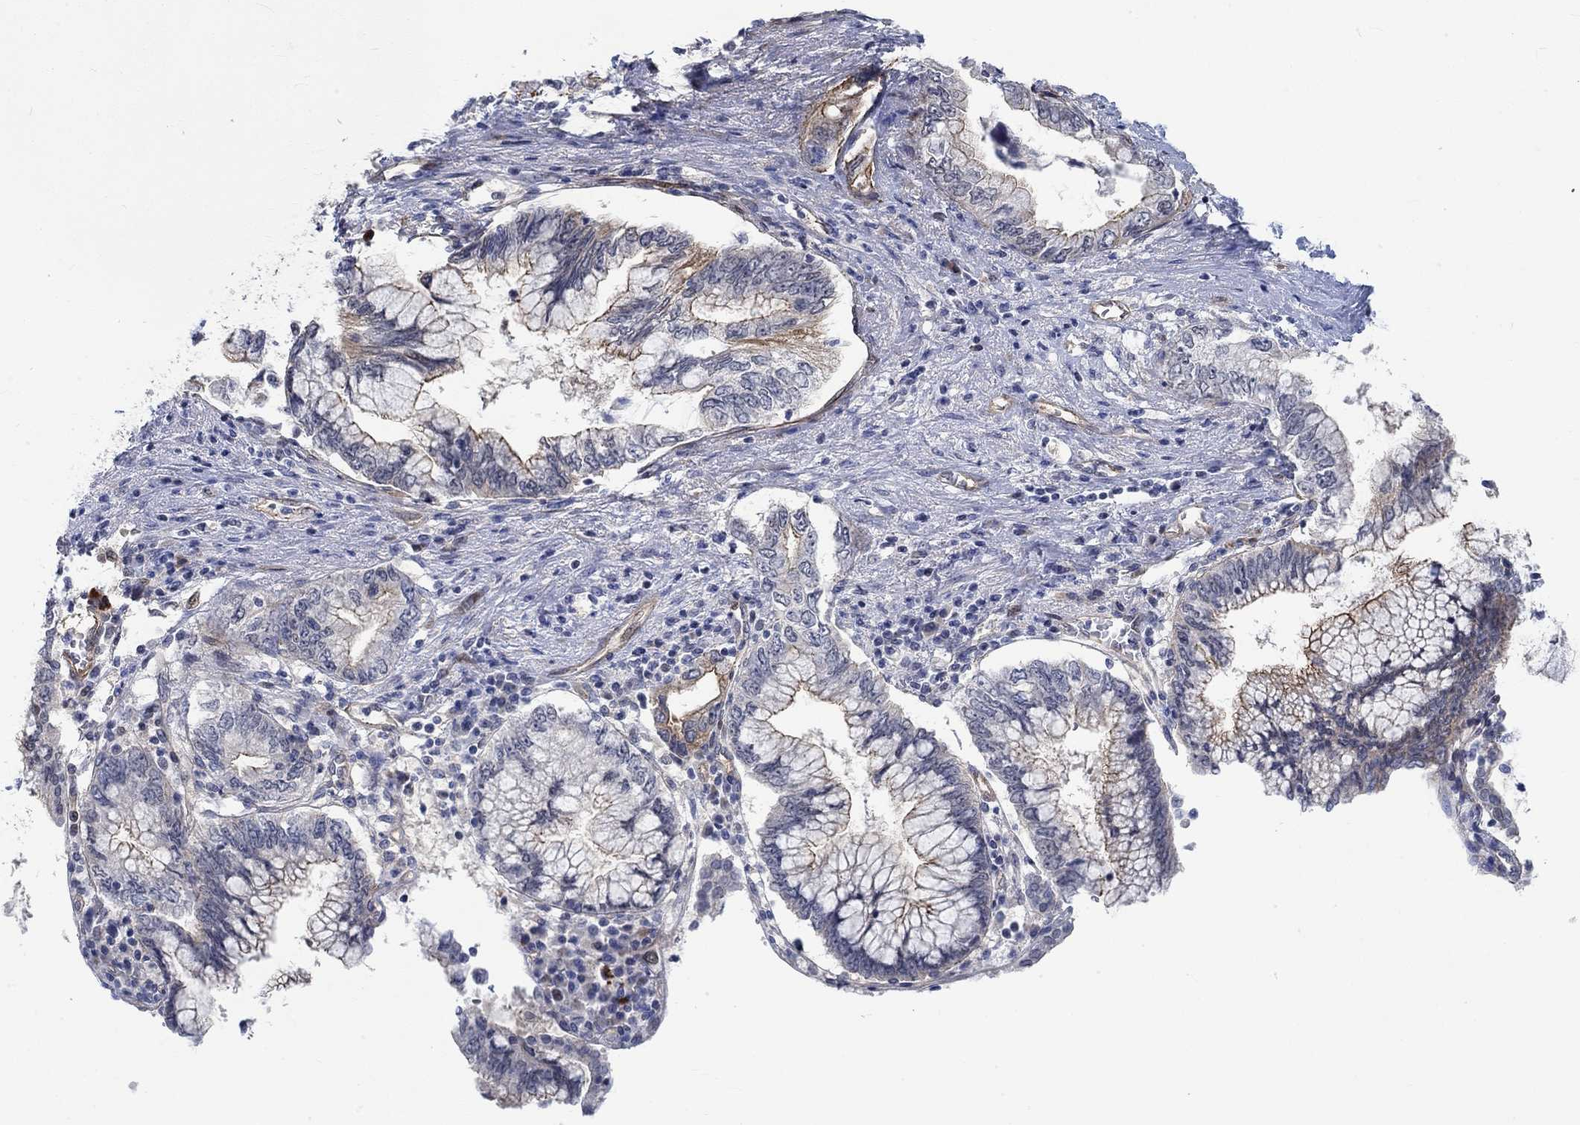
{"staining": {"intensity": "strong", "quantity": "<25%", "location": "cytoplasmic/membranous"}, "tissue": "pancreatic cancer", "cell_type": "Tumor cells", "image_type": "cancer", "snomed": [{"axis": "morphology", "description": "Adenocarcinoma, NOS"}, {"axis": "topography", "description": "Pancreas"}], "caption": "A medium amount of strong cytoplasmic/membranous expression is identified in about <25% of tumor cells in adenocarcinoma (pancreatic) tissue.", "gene": "KCNH8", "patient": {"sex": "female", "age": 73}}